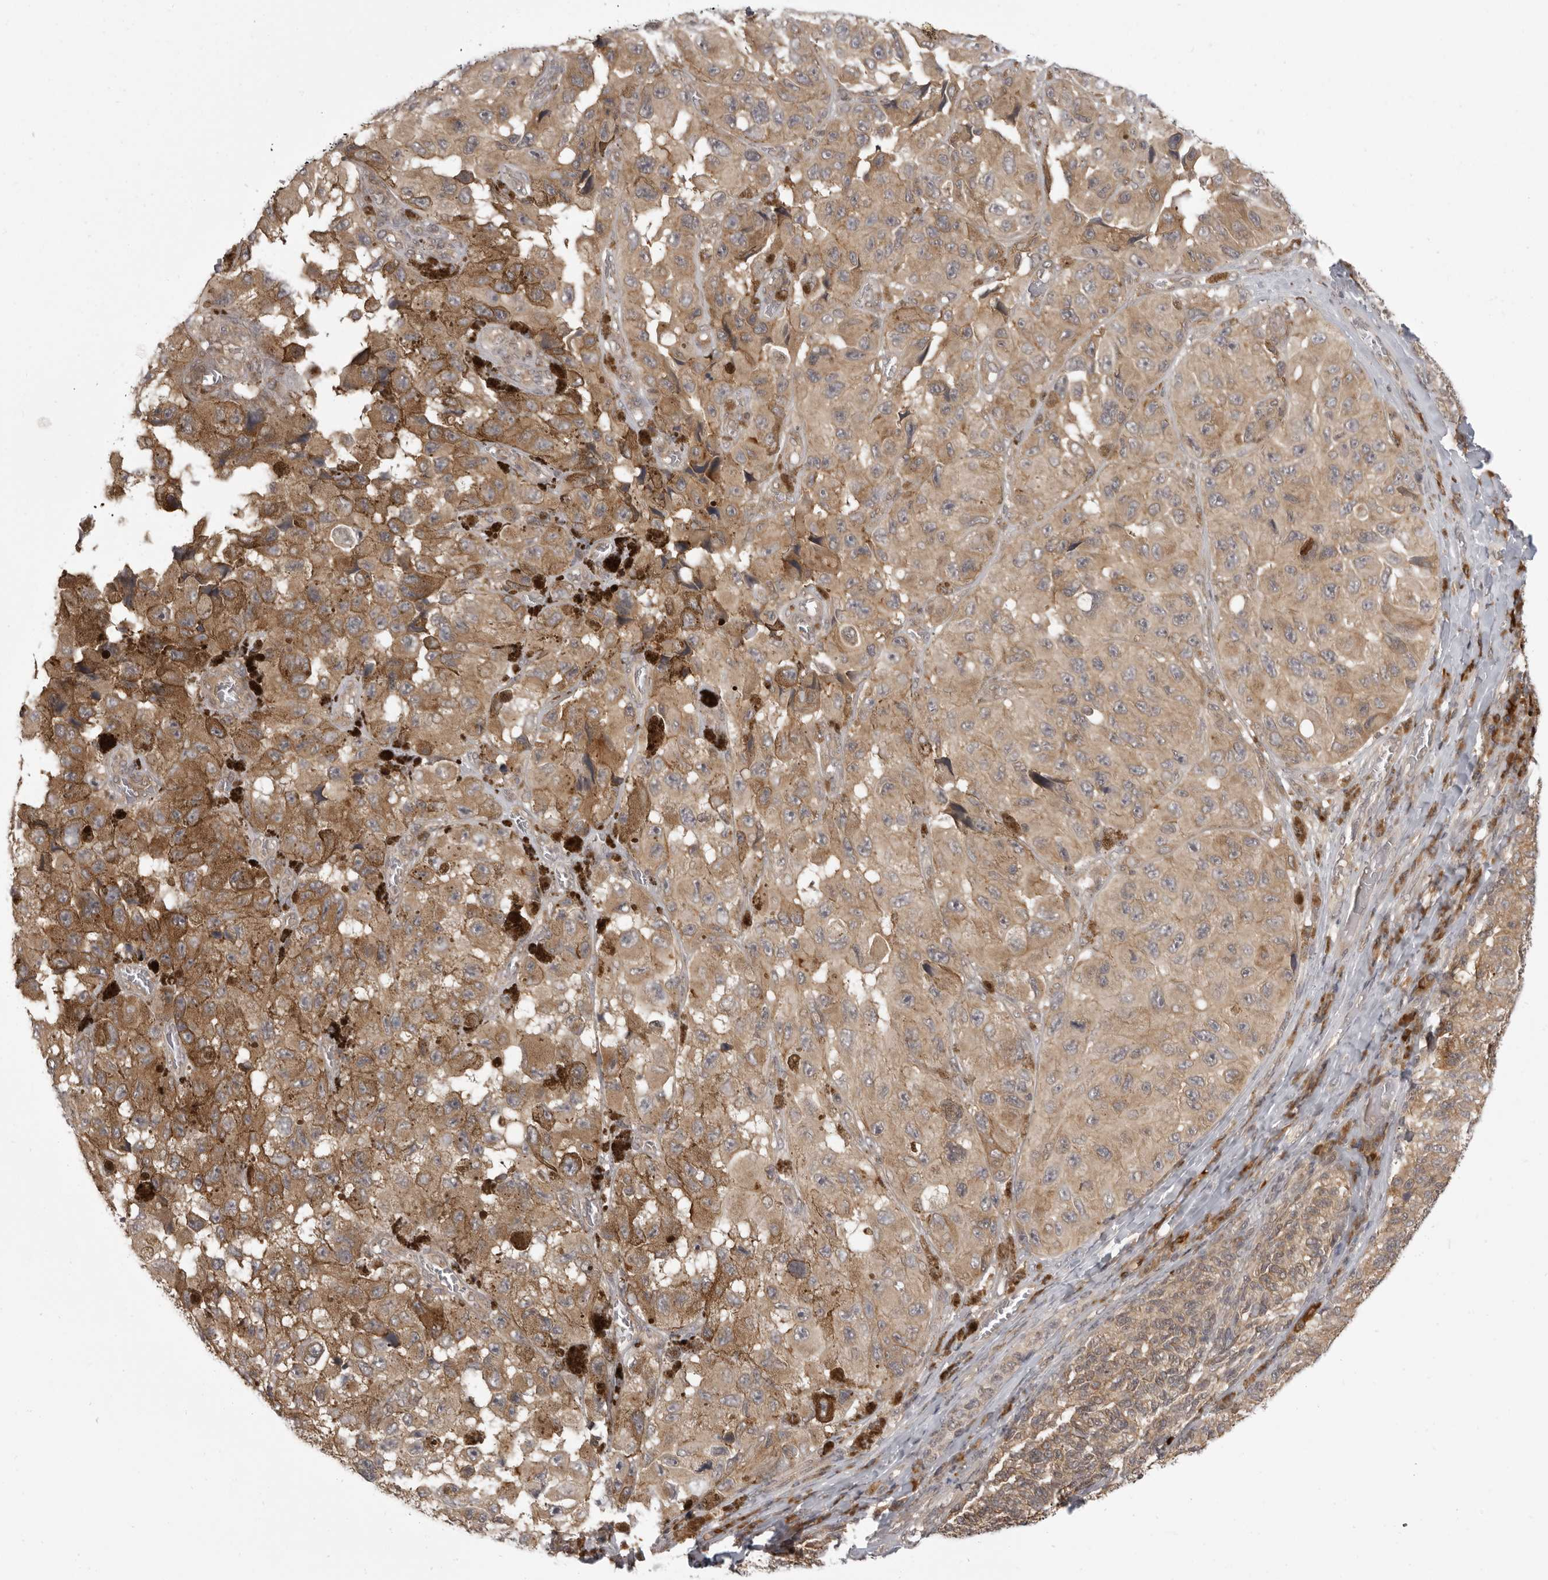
{"staining": {"intensity": "moderate", "quantity": ">75%", "location": "cytoplasmic/membranous"}, "tissue": "melanoma", "cell_type": "Tumor cells", "image_type": "cancer", "snomed": [{"axis": "morphology", "description": "Malignant melanoma, NOS"}, {"axis": "topography", "description": "Skin"}], "caption": "Melanoma was stained to show a protein in brown. There is medium levels of moderate cytoplasmic/membranous positivity in about >75% of tumor cells.", "gene": "PRRC2A", "patient": {"sex": "female", "age": 73}}